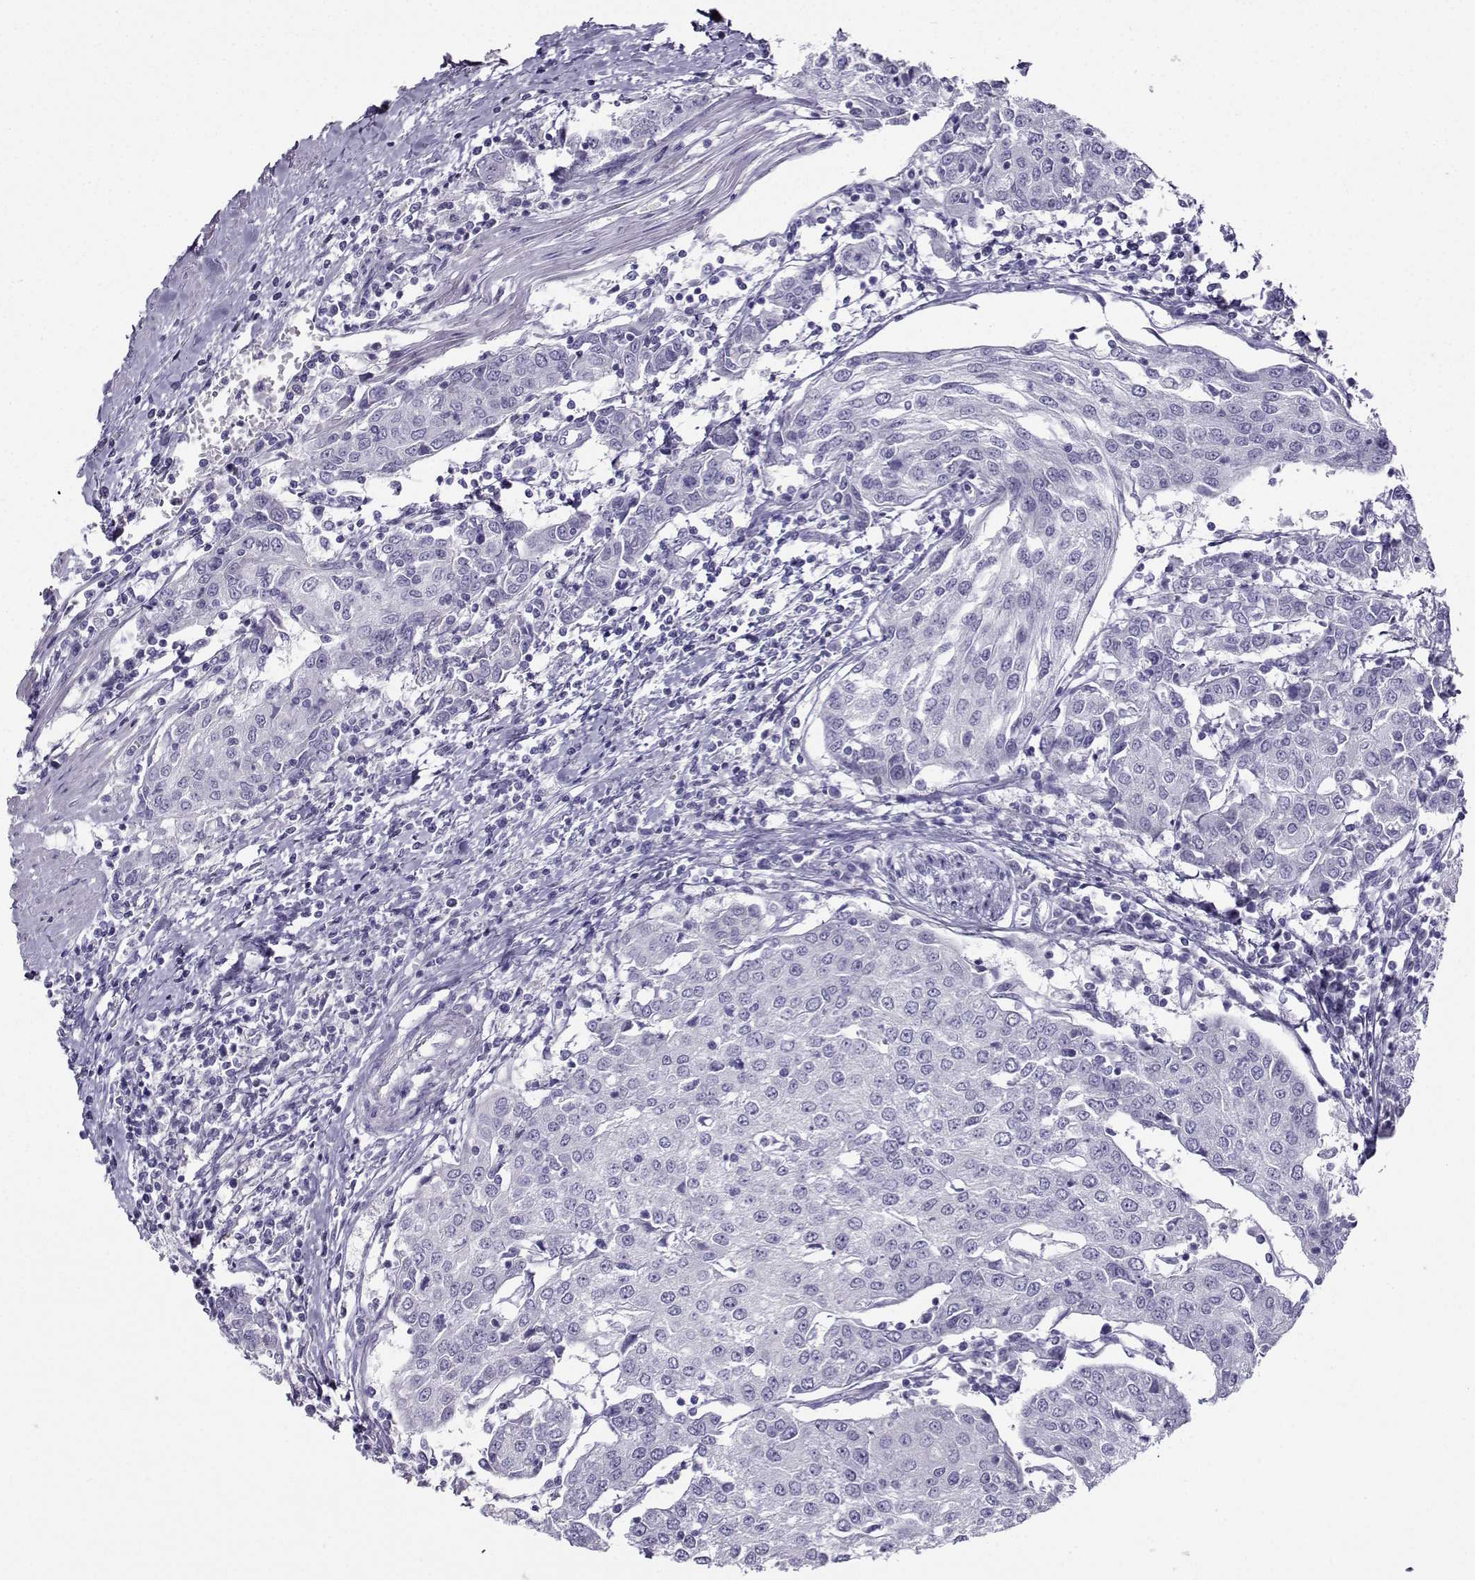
{"staining": {"intensity": "negative", "quantity": "none", "location": "none"}, "tissue": "urothelial cancer", "cell_type": "Tumor cells", "image_type": "cancer", "snomed": [{"axis": "morphology", "description": "Urothelial carcinoma, High grade"}, {"axis": "topography", "description": "Urinary bladder"}], "caption": "Immunohistochemistry (IHC) of human urothelial cancer displays no positivity in tumor cells.", "gene": "FBXO24", "patient": {"sex": "female", "age": 85}}